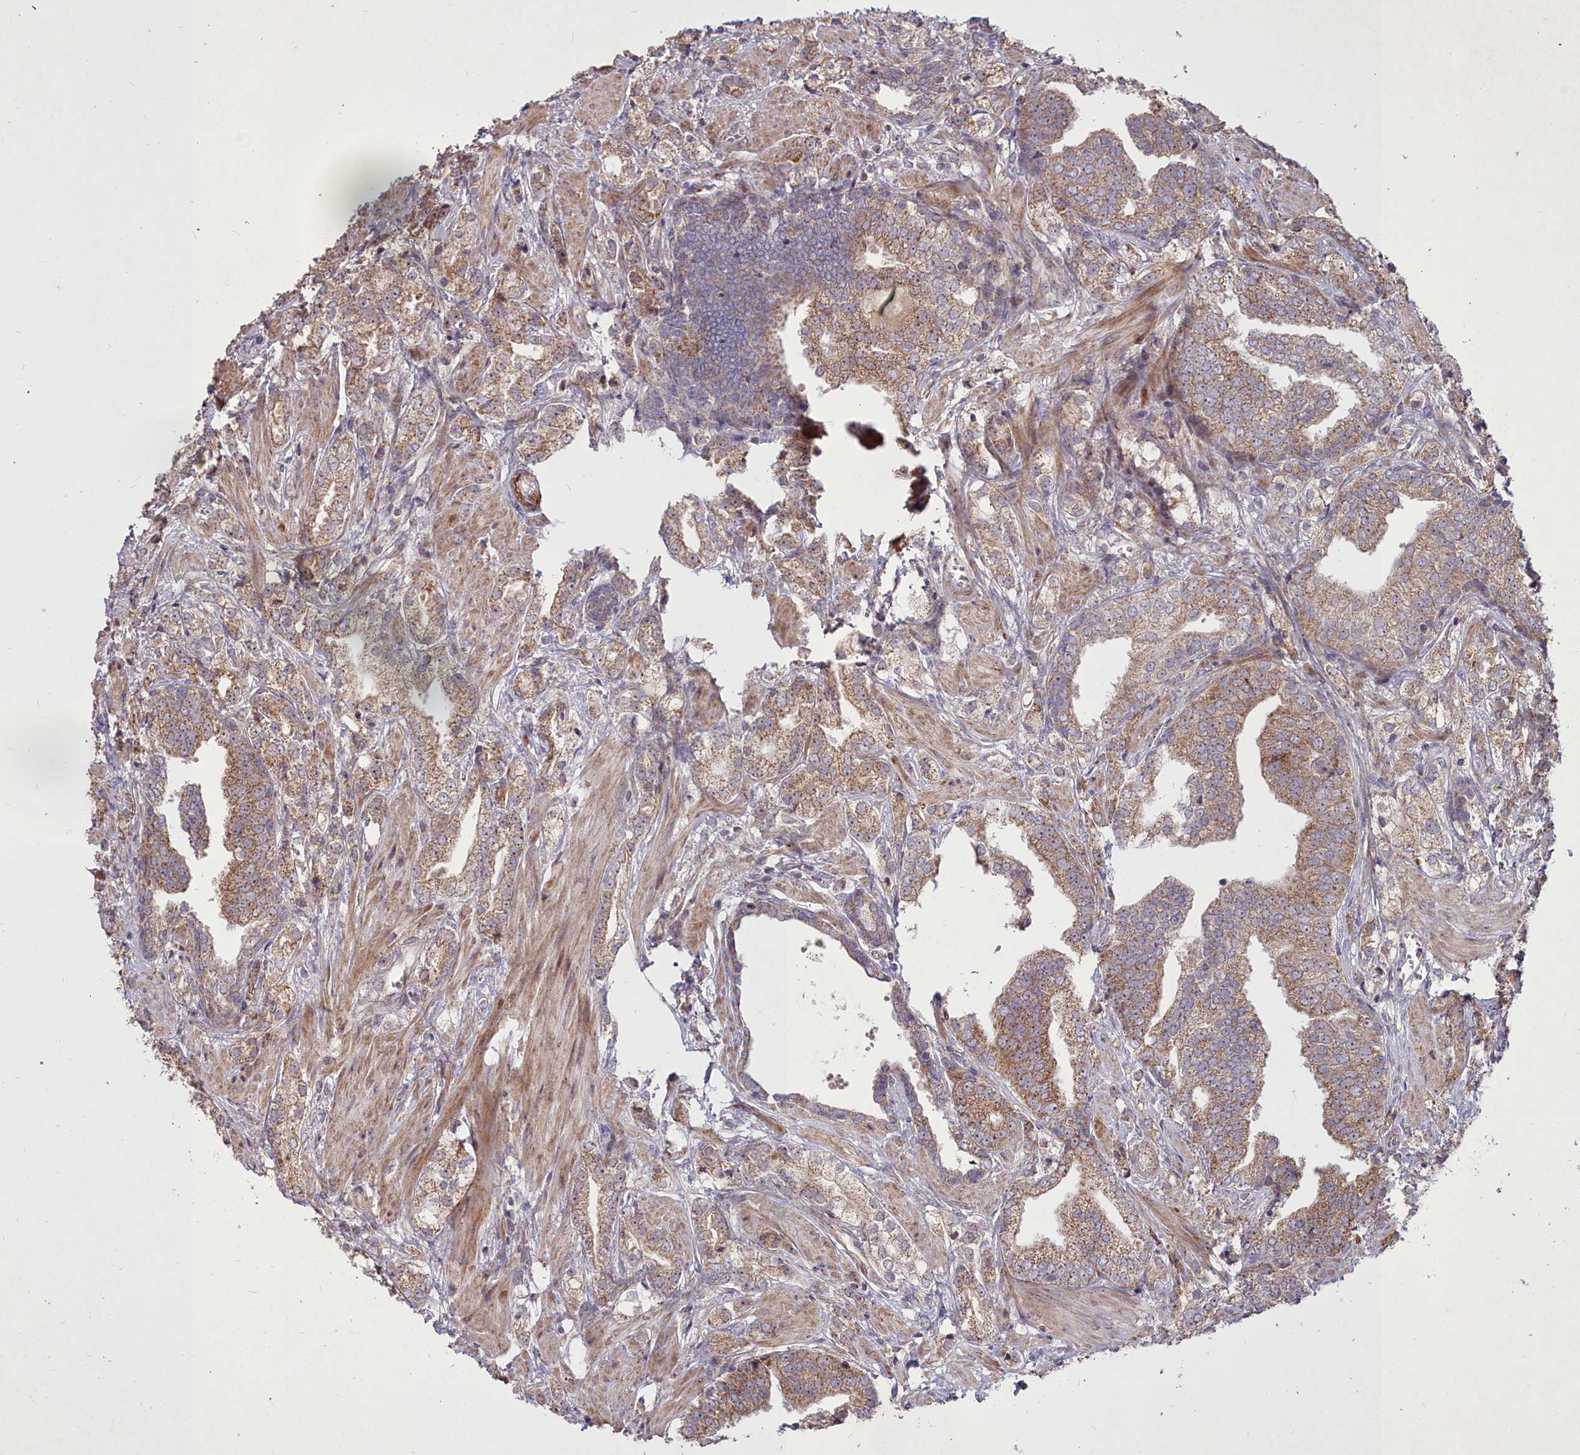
{"staining": {"intensity": "moderate", "quantity": ">75%", "location": "cytoplasmic/membranous"}, "tissue": "prostate cancer", "cell_type": "Tumor cells", "image_type": "cancer", "snomed": [{"axis": "morphology", "description": "Adenocarcinoma, High grade"}, {"axis": "topography", "description": "Prostate"}], "caption": "Moderate cytoplasmic/membranous protein positivity is appreciated in about >75% of tumor cells in prostate high-grade adenocarcinoma. The protein is shown in brown color, while the nuclei are stained blue.", "gene": "COX11", "patient": {"sex": "male", "age": 50}}